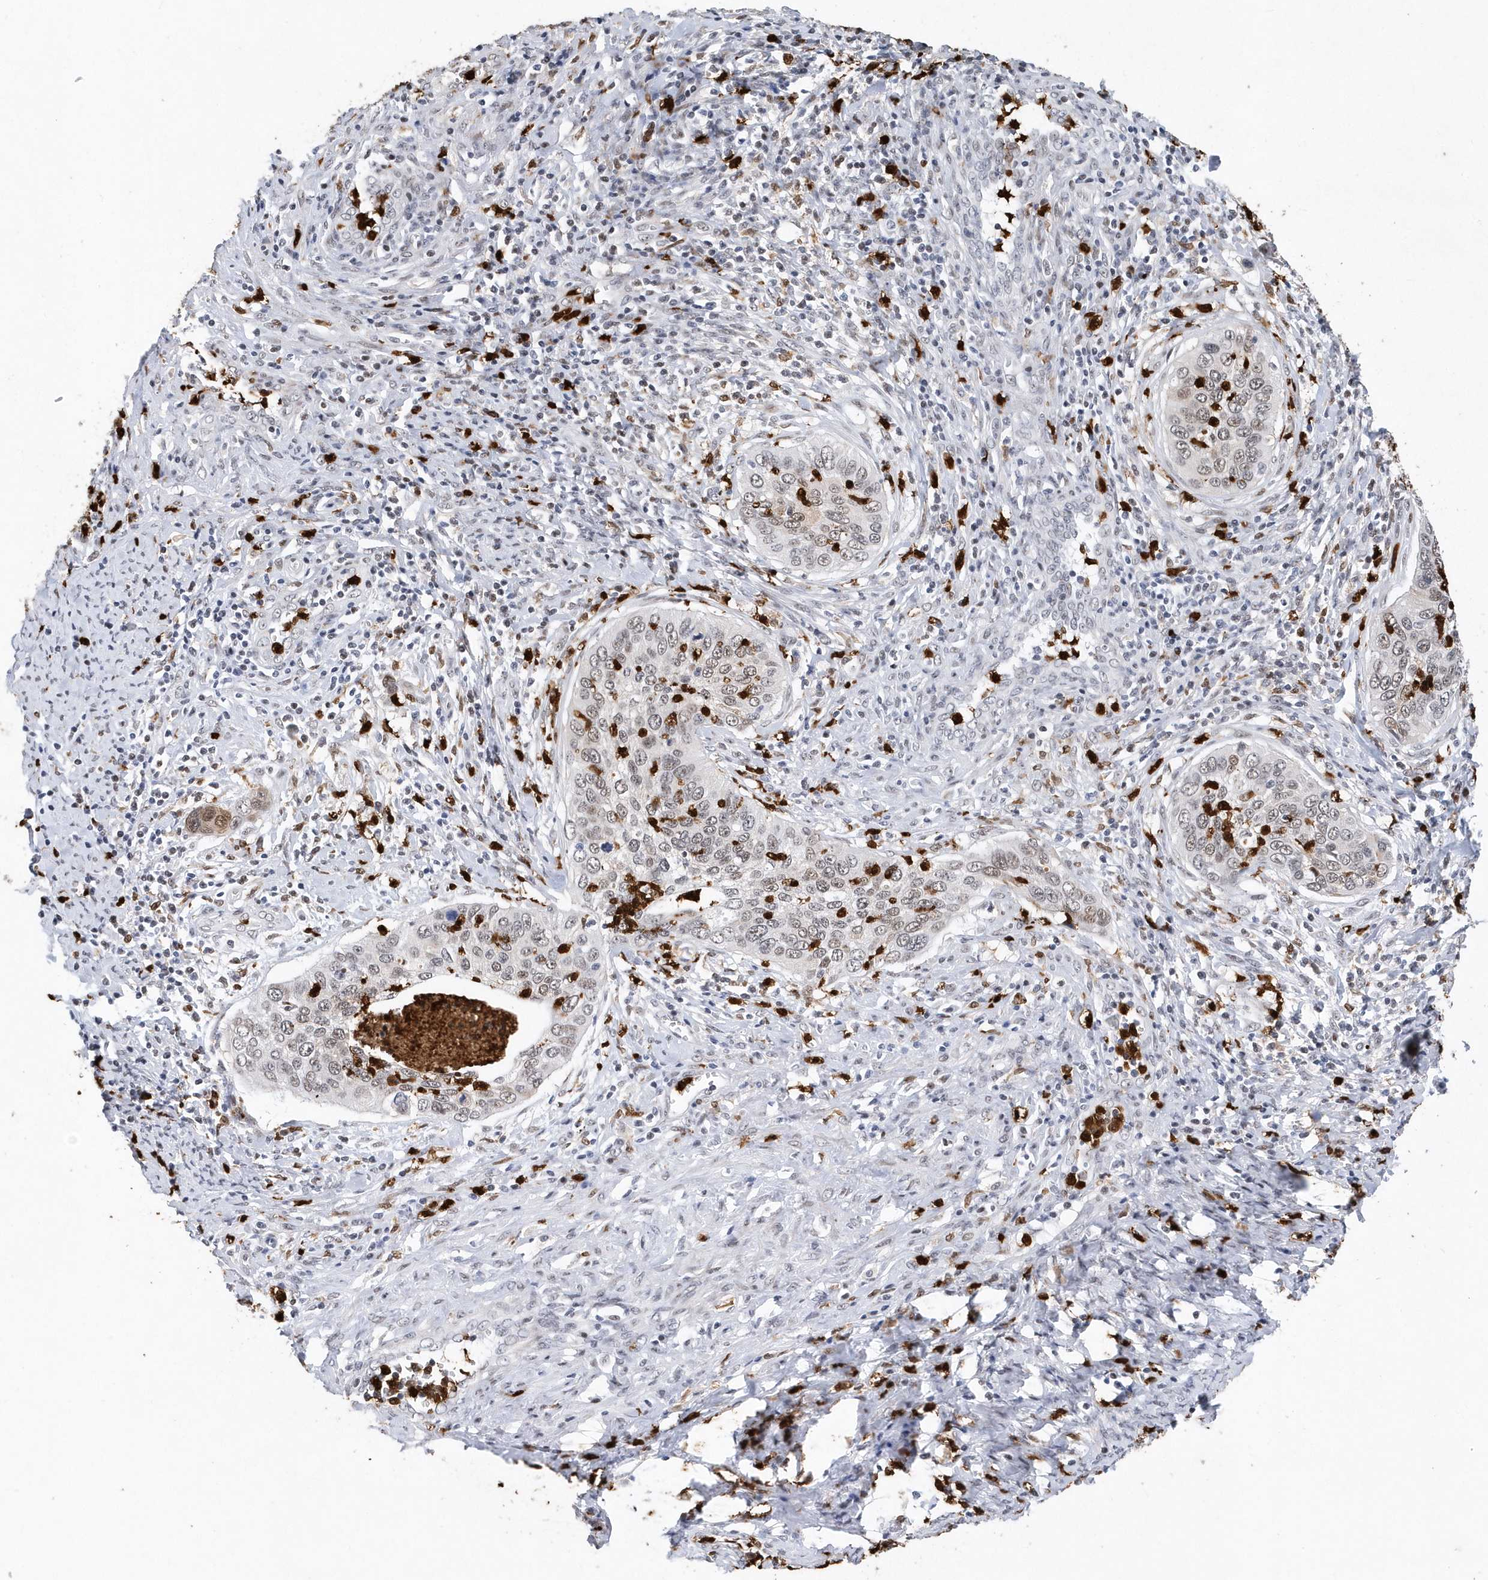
{"staining": {"intensity": "moderate", "quantity": "25%-75%", "location": "cytoplasmic/membranous,nuclear"}, "tissue": "cervical cancer", "cell_type": "Tumor cells", "image_type": "cancer", "snomed": [{"axis": "morphology", "description": "Squamous cell carcinoma, NOS"}, {"axis": "topography", "description": "Cervix"}], "caption": "A medium amount of moderate cytoplasmic/membranous and nuclear positivity is appreciated in about 25%-75% of tumor cells in cervical squamous cell carcinoma tissue.", "gene": "RPP30", "patient": {"sex": "female", "age": 53}}